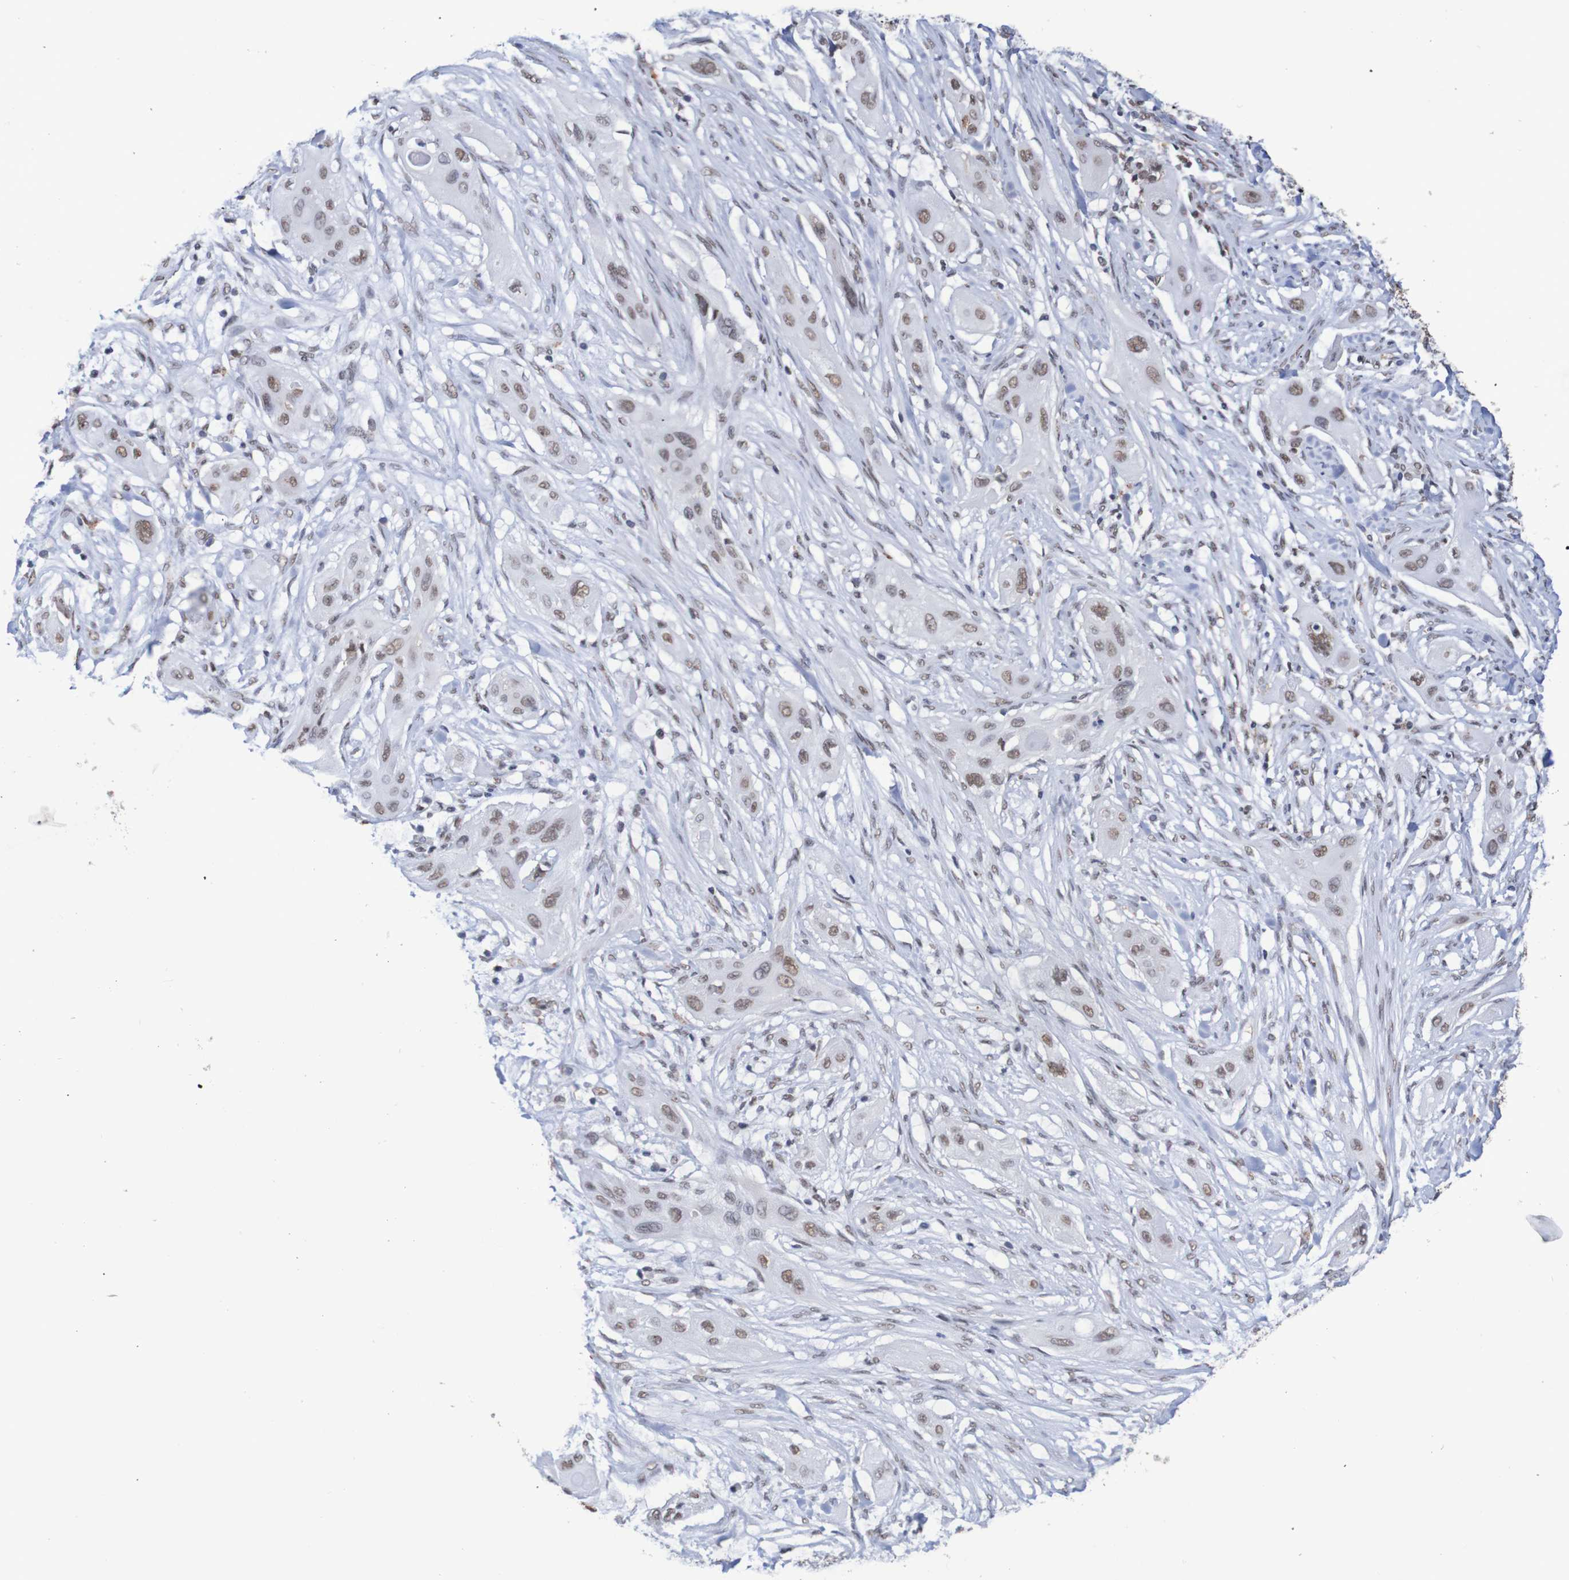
{"staining": {"intensity": "moderate", "quantity": ">75%", "location": "nuclear"}, "tissue": "lung cancer", "cell_type": "Tumor cells", "image_type": "cancer", "snomed": [{"axis": "morphology", "description": "Squamous cell carcinoma, NOS"}, {"axis": "topography", "description": "Lung"}], "caption": "An immunohistochemistry photomicrograph of tumor tissue is shown. Protein staining in brown labels moderate nuclear positivity in lung cancer (squamous cell carcinoma) within tumor cells.", "gene": "MRTFB", "patient": {"sex": "female", "age": 47}}